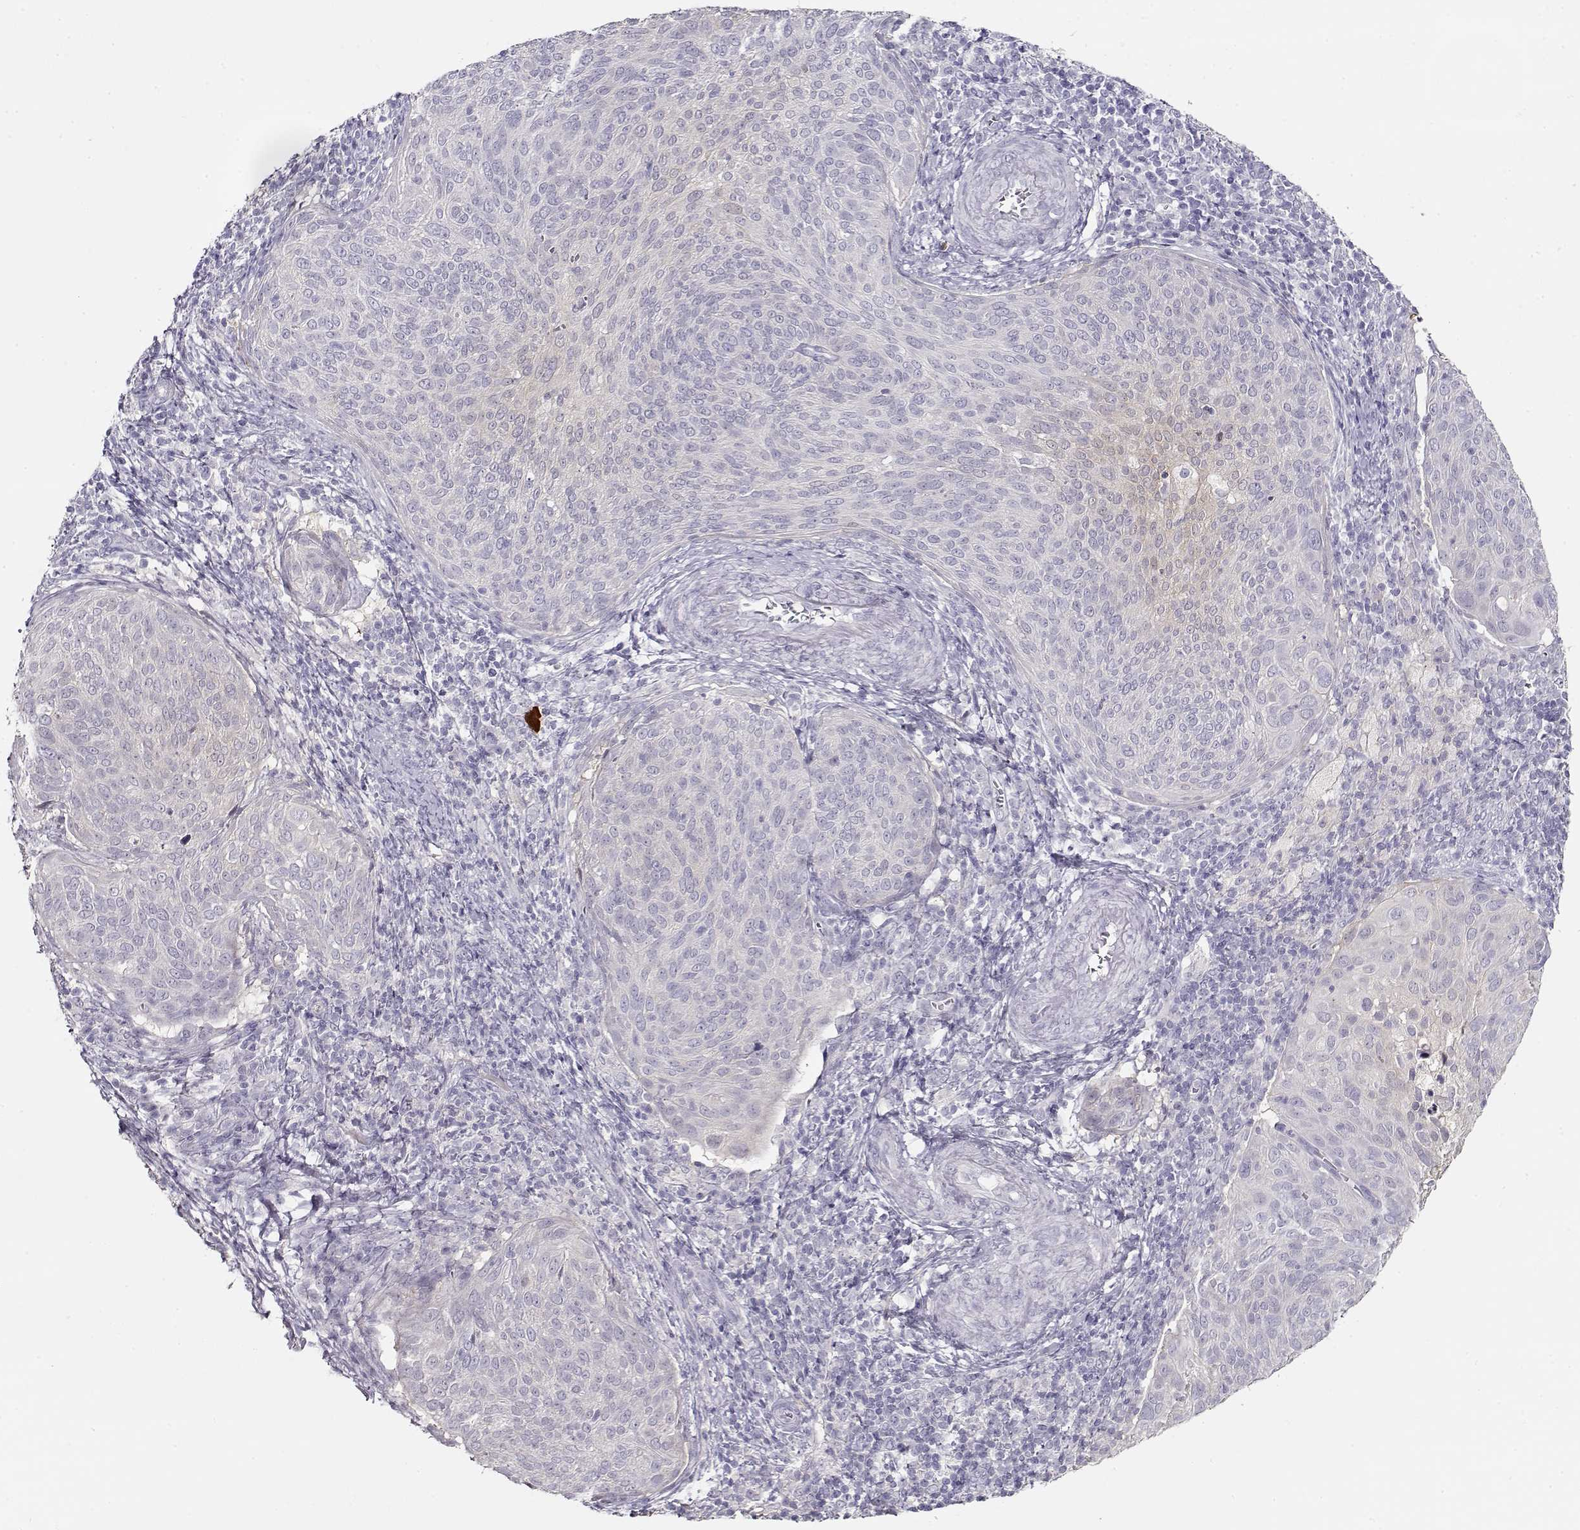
{"staining": {"intensity": "negative", "quantity": "none", "location": "none"}, "tissue": "cervical cancer", "cell_type": "Tumor cells", "image_type": "cancer", "snomed": [{"axis": "morphology", "description": "Squamous cell carcinoma, NOS"}, {"axis": "topography", "description": "Cervix"}], "caption": "Image shows no significant protein expression in tumor cells of cervical cancer (squamous cell carcinoma).", "gene": "NDRG4", "patient": {"sex": "female", "age": 39}}